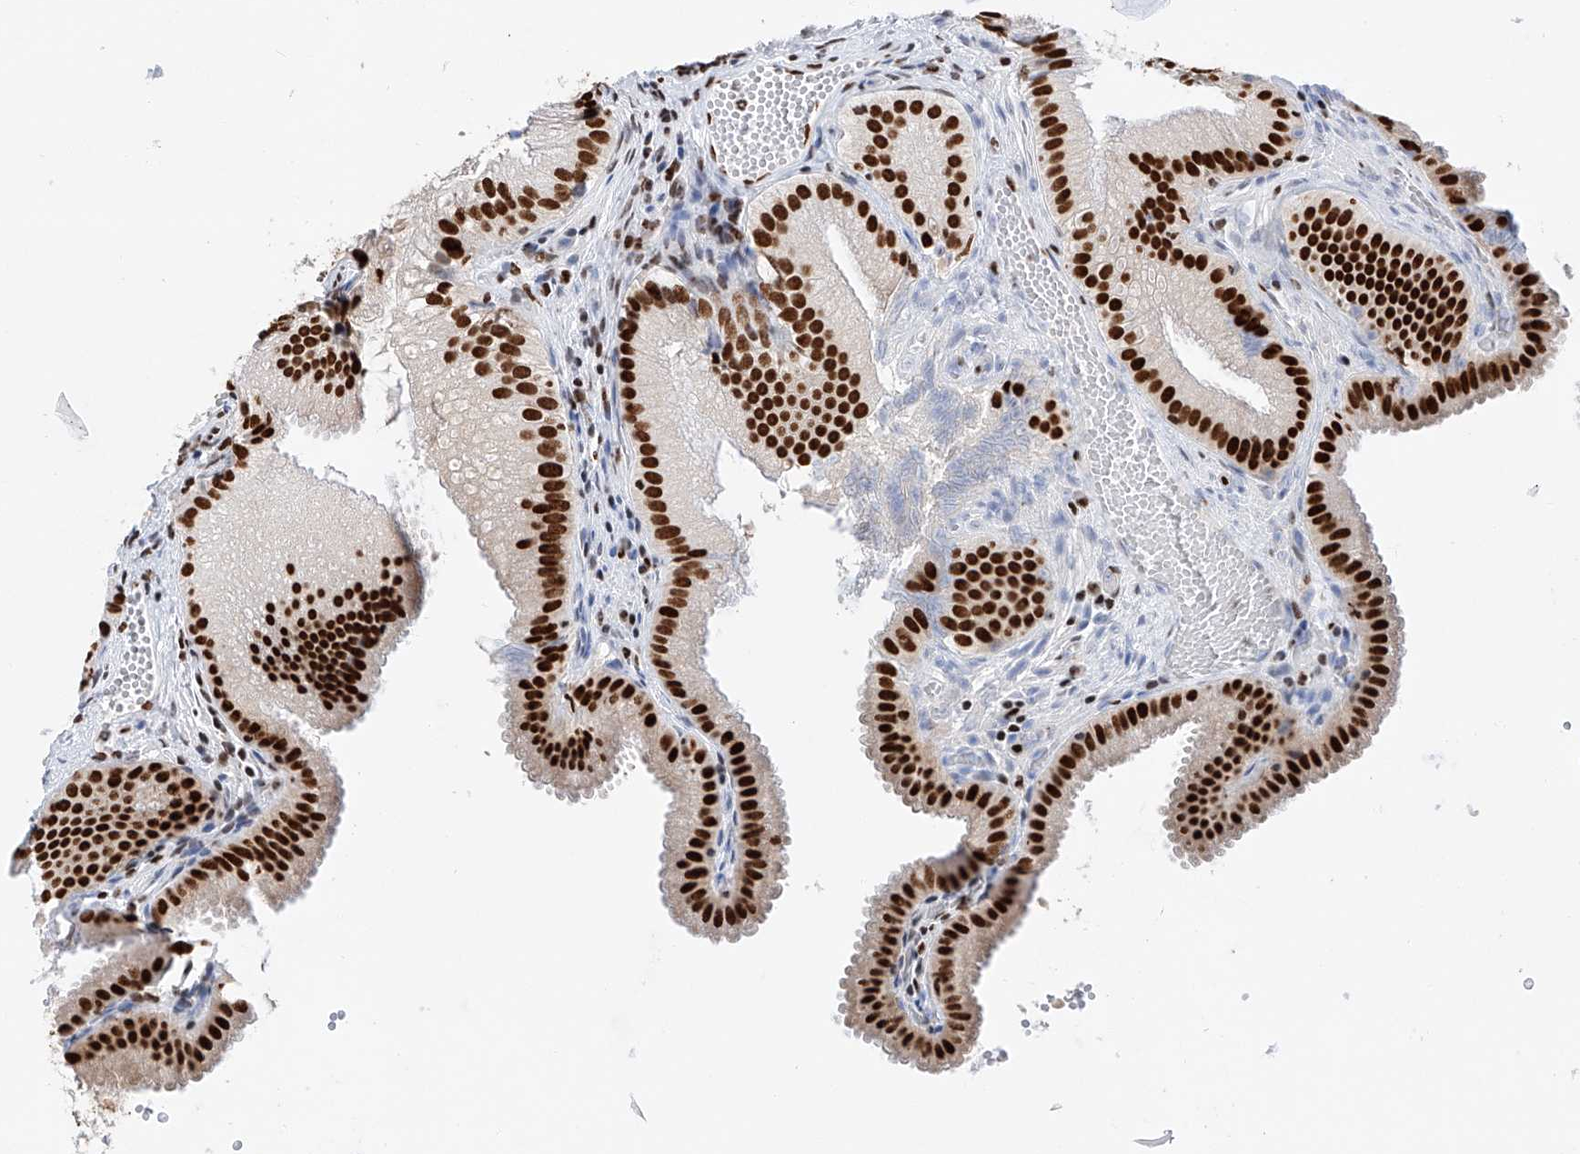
{"staining": {"intensity": "strong", "quantity": ">75%", "location": "nuclear"}, "tissue": "gallbladder", "cell_type": "Glandular cells", "image_type": "normal", "snomed": [{"axis": "morphology", "description": "Normal tissue, NOS"}, {"axis": "topography", "description": "Gallbladder"}], "caption": "Protein staining of normal gallbladder demonstrates strong nuclear expression in about >75% of glandular cells. (DAB (3,3'-diaminobenzidine) IHC, brown staining for protein, blue staining for nuclei).", "gene": "SRSF6", "patient": {"sex": "female", "age": 30}}